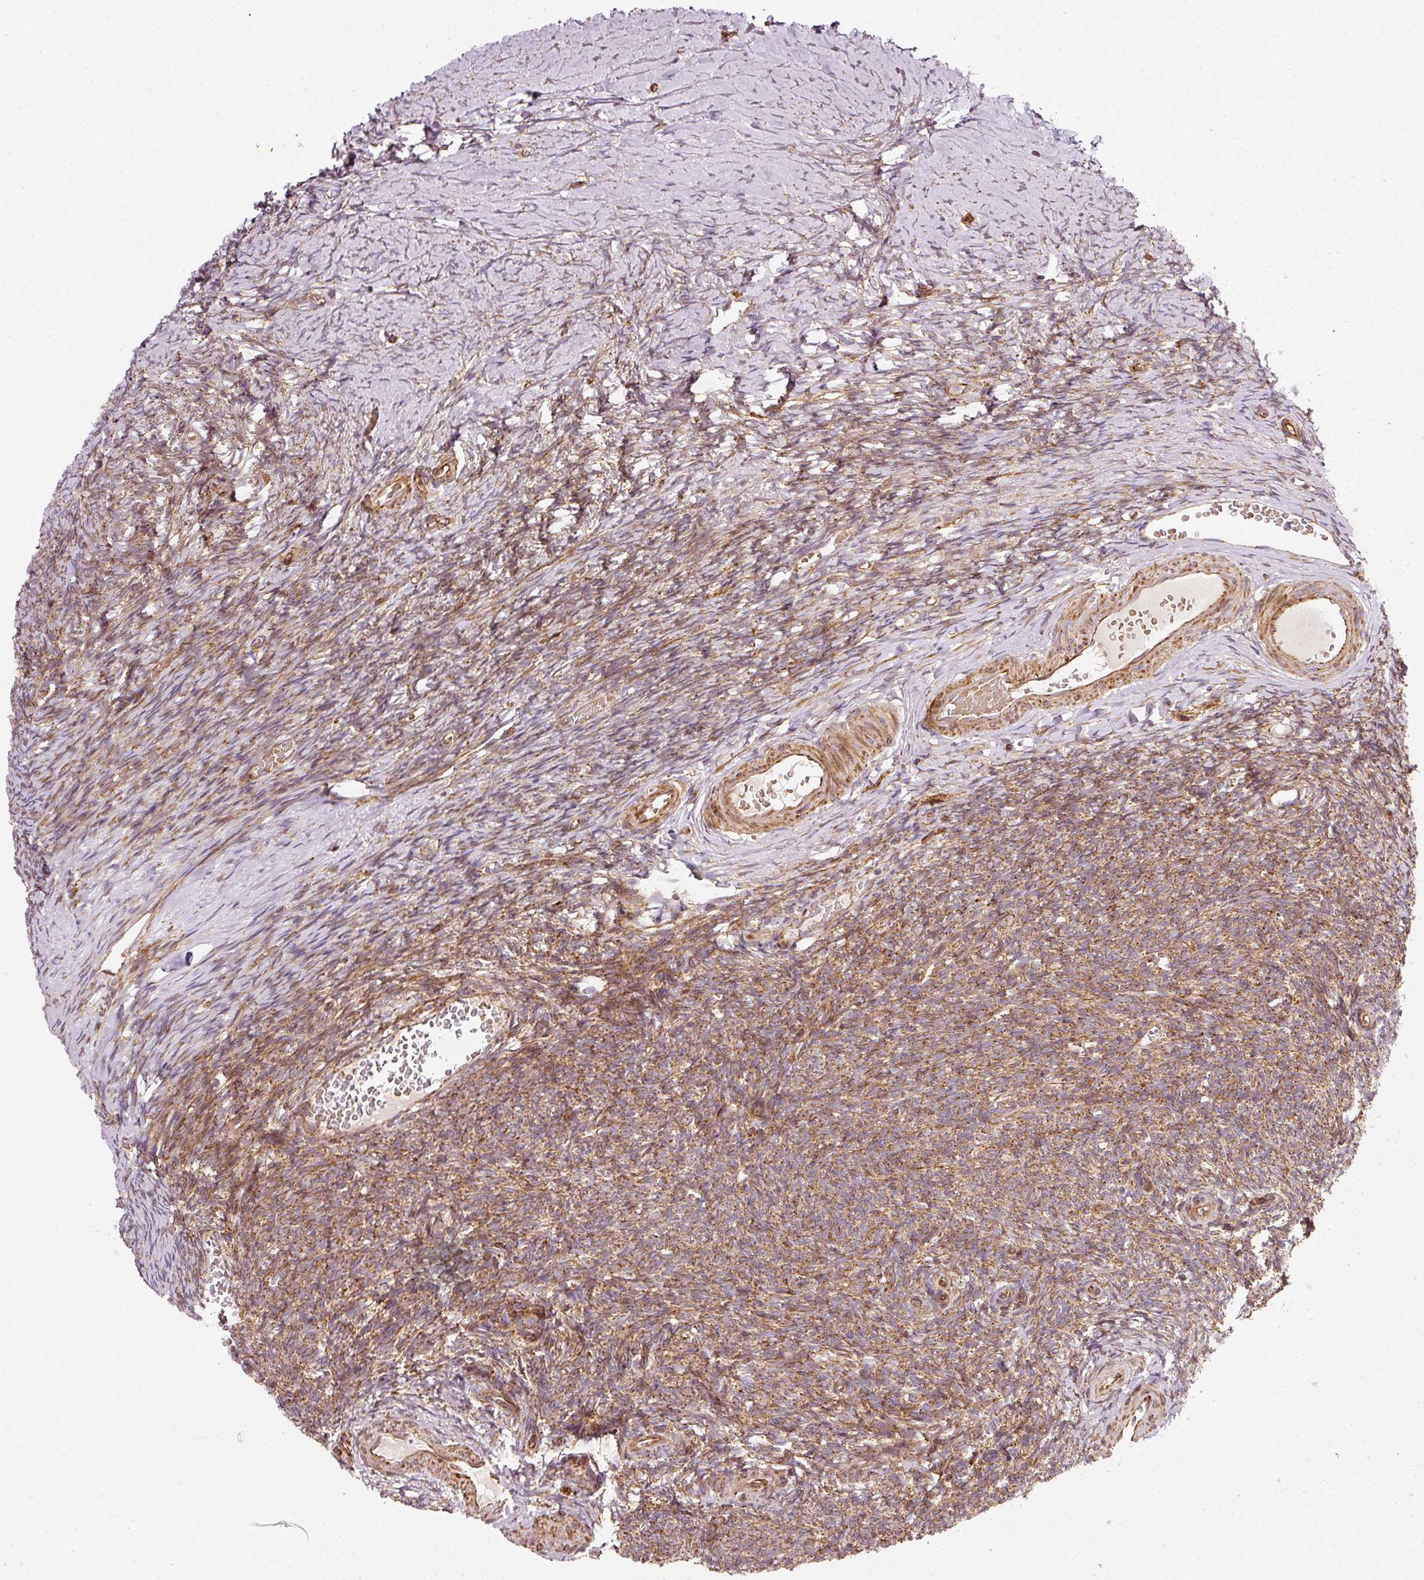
{"staining": {"intensity": "strong", "quantity": ">75%", "location": "cytoplasmic/membranous"}, "tissue": "ovary", "cell_type": "Follicle cells", "image_type": "normal", "snomed": [{"axis": "morphology", "description": "Normal tissue, NOS"}, {"axis": "topography", "description": "Ovary"}], "caption": "A high amount of strong cytoplasmic/membranous staining is appreciated in about >75% of follicle cells in normal ovary.", "gene": "ISCU", "patient": {"sex": "female", "age": 39}}